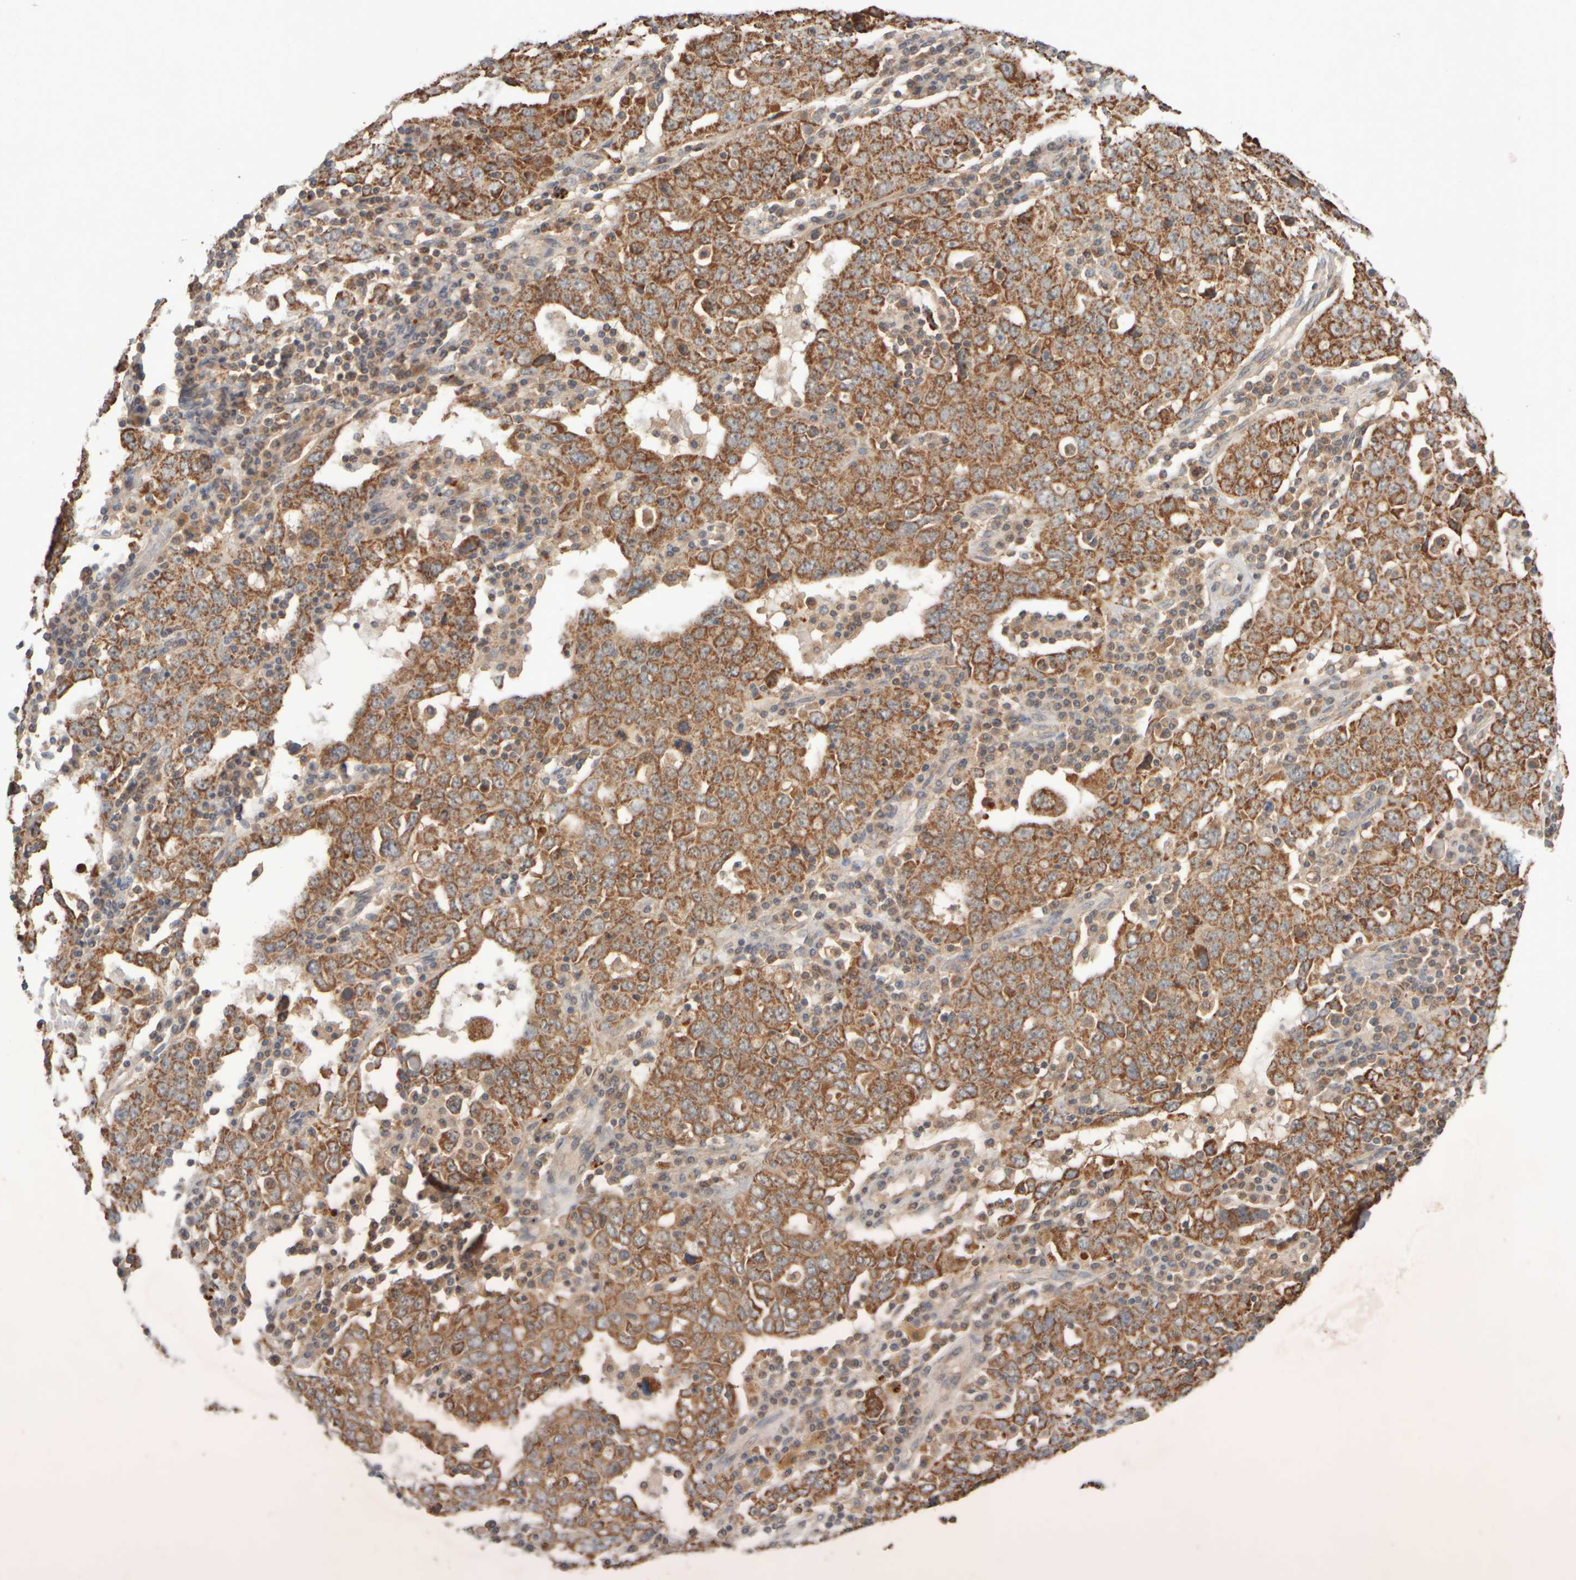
{"staining": {"intensity": "strong", "quantity": "25%-75%", "location": "cytoplasmic/membranous"}, "tissue": "ovarian cancer", "cell_type": "Tumor cells", "image_type": "cancer", "snomed": [{"axis": "morphology", "description": "Carcinoma, endometroid"}, {"axis": "topography", "description": "Ovary"}], "caption": "This micrograph displays ovarian cancer (endometroid carcinoma) stained with immunohistochemistry (IHC) to label a protein in brown. The cytoplasmic/membranous of tumor cells show strong positivity for the protein. Nuclei are counter-stained blue.", "gene": "EIF2B3", "patient": {"sex": "female", "age": 62}}